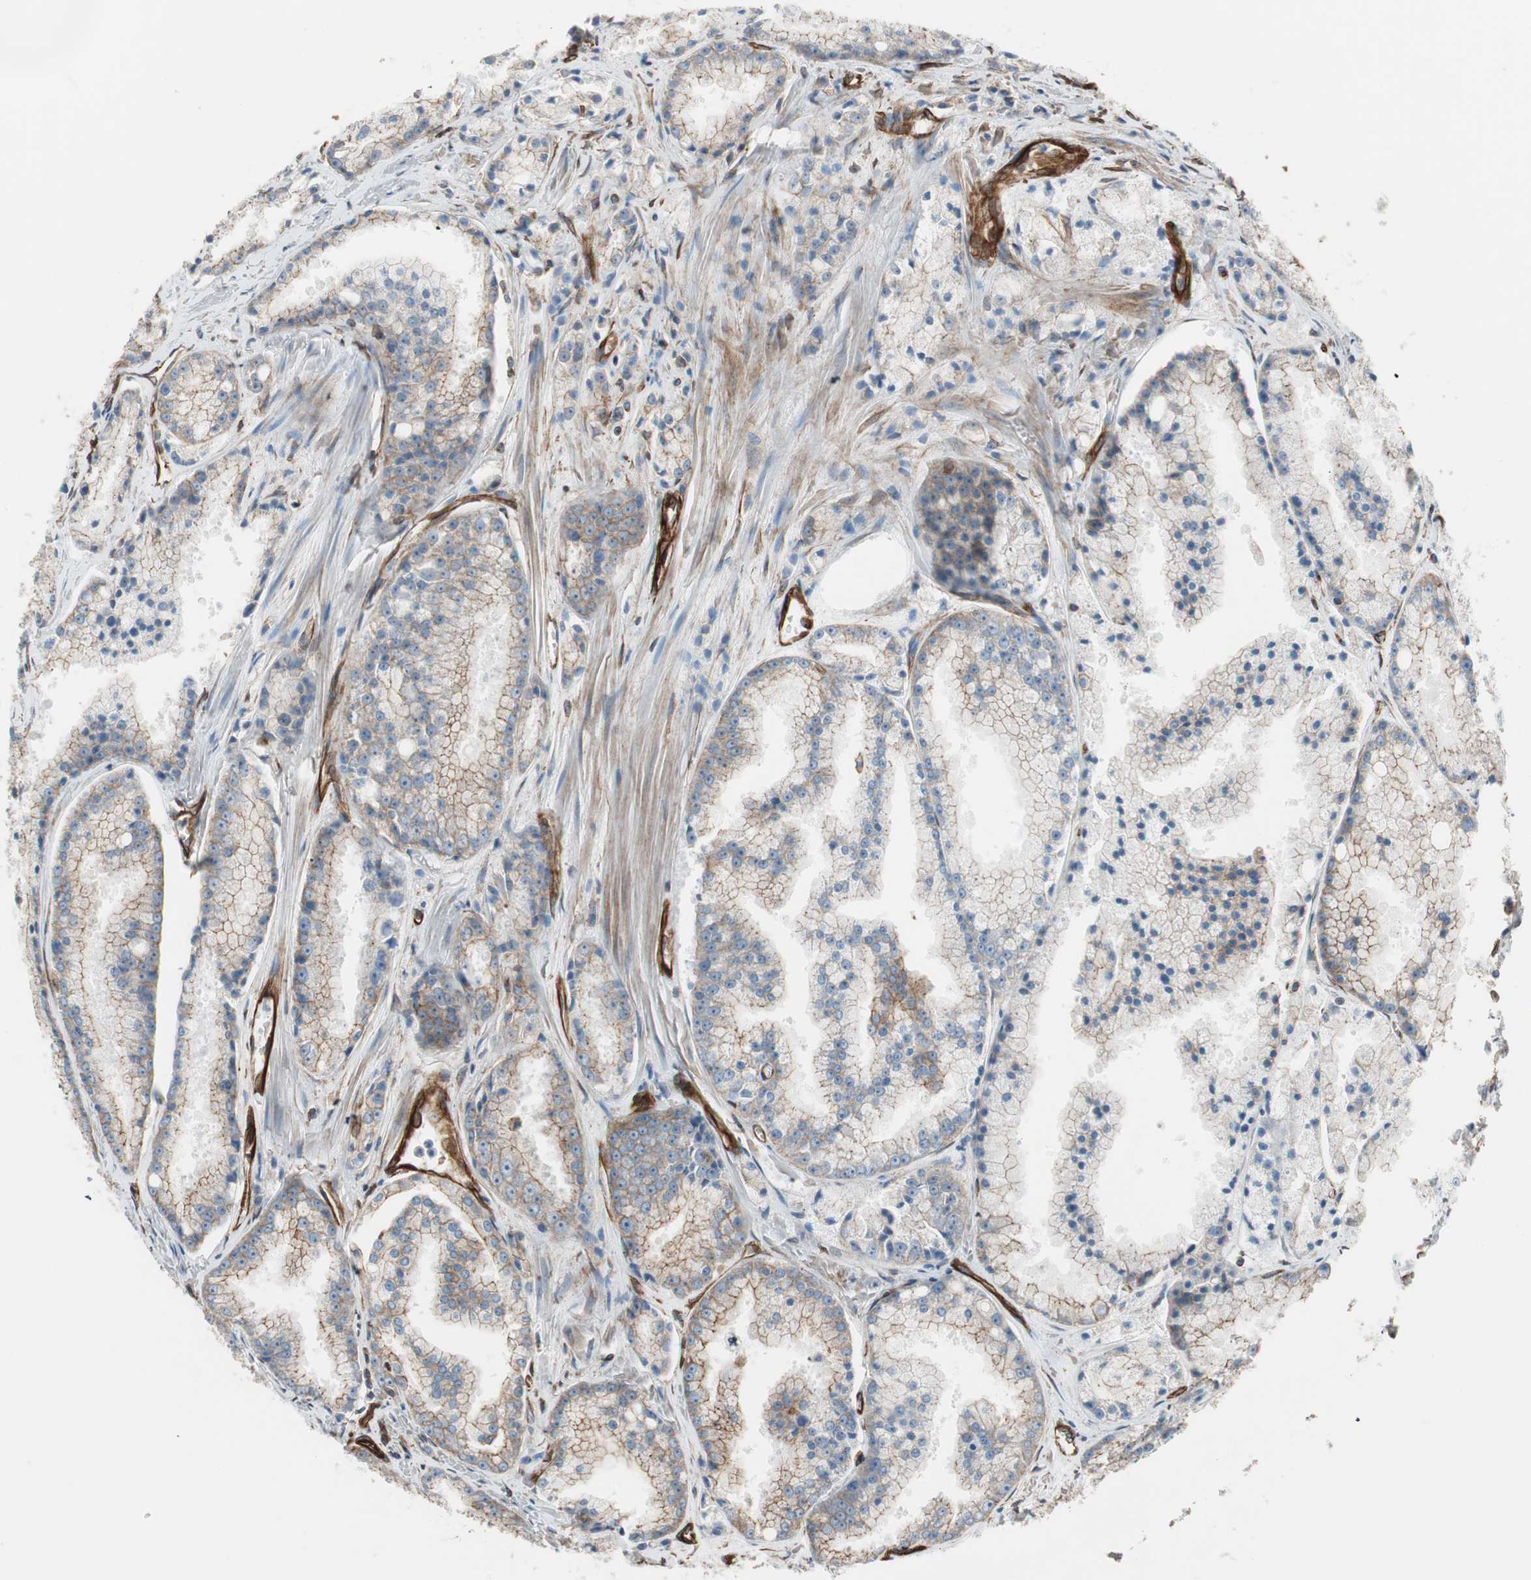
{"staining": {"intensity": "moderate", "quantity": ">75%", "location": "cytoplasmic/membranous"}, "tissue": "prostate cancer", "cell_type": "Tumor cells", "image_type": "cancer", "snomed": [{"axis": "morphology", "description": "Adenocarcinoma, Low grade"}, {"axis": "topography", "description": "Prostate"}], "caption": "Prostate cancer stained for a protein (brown) exhibits moderate cytoplasmic/membranous positive expression in about >75% of tumor cells.", "gene": "TCTA", "patient": {"sex": "male", "age": 64}}